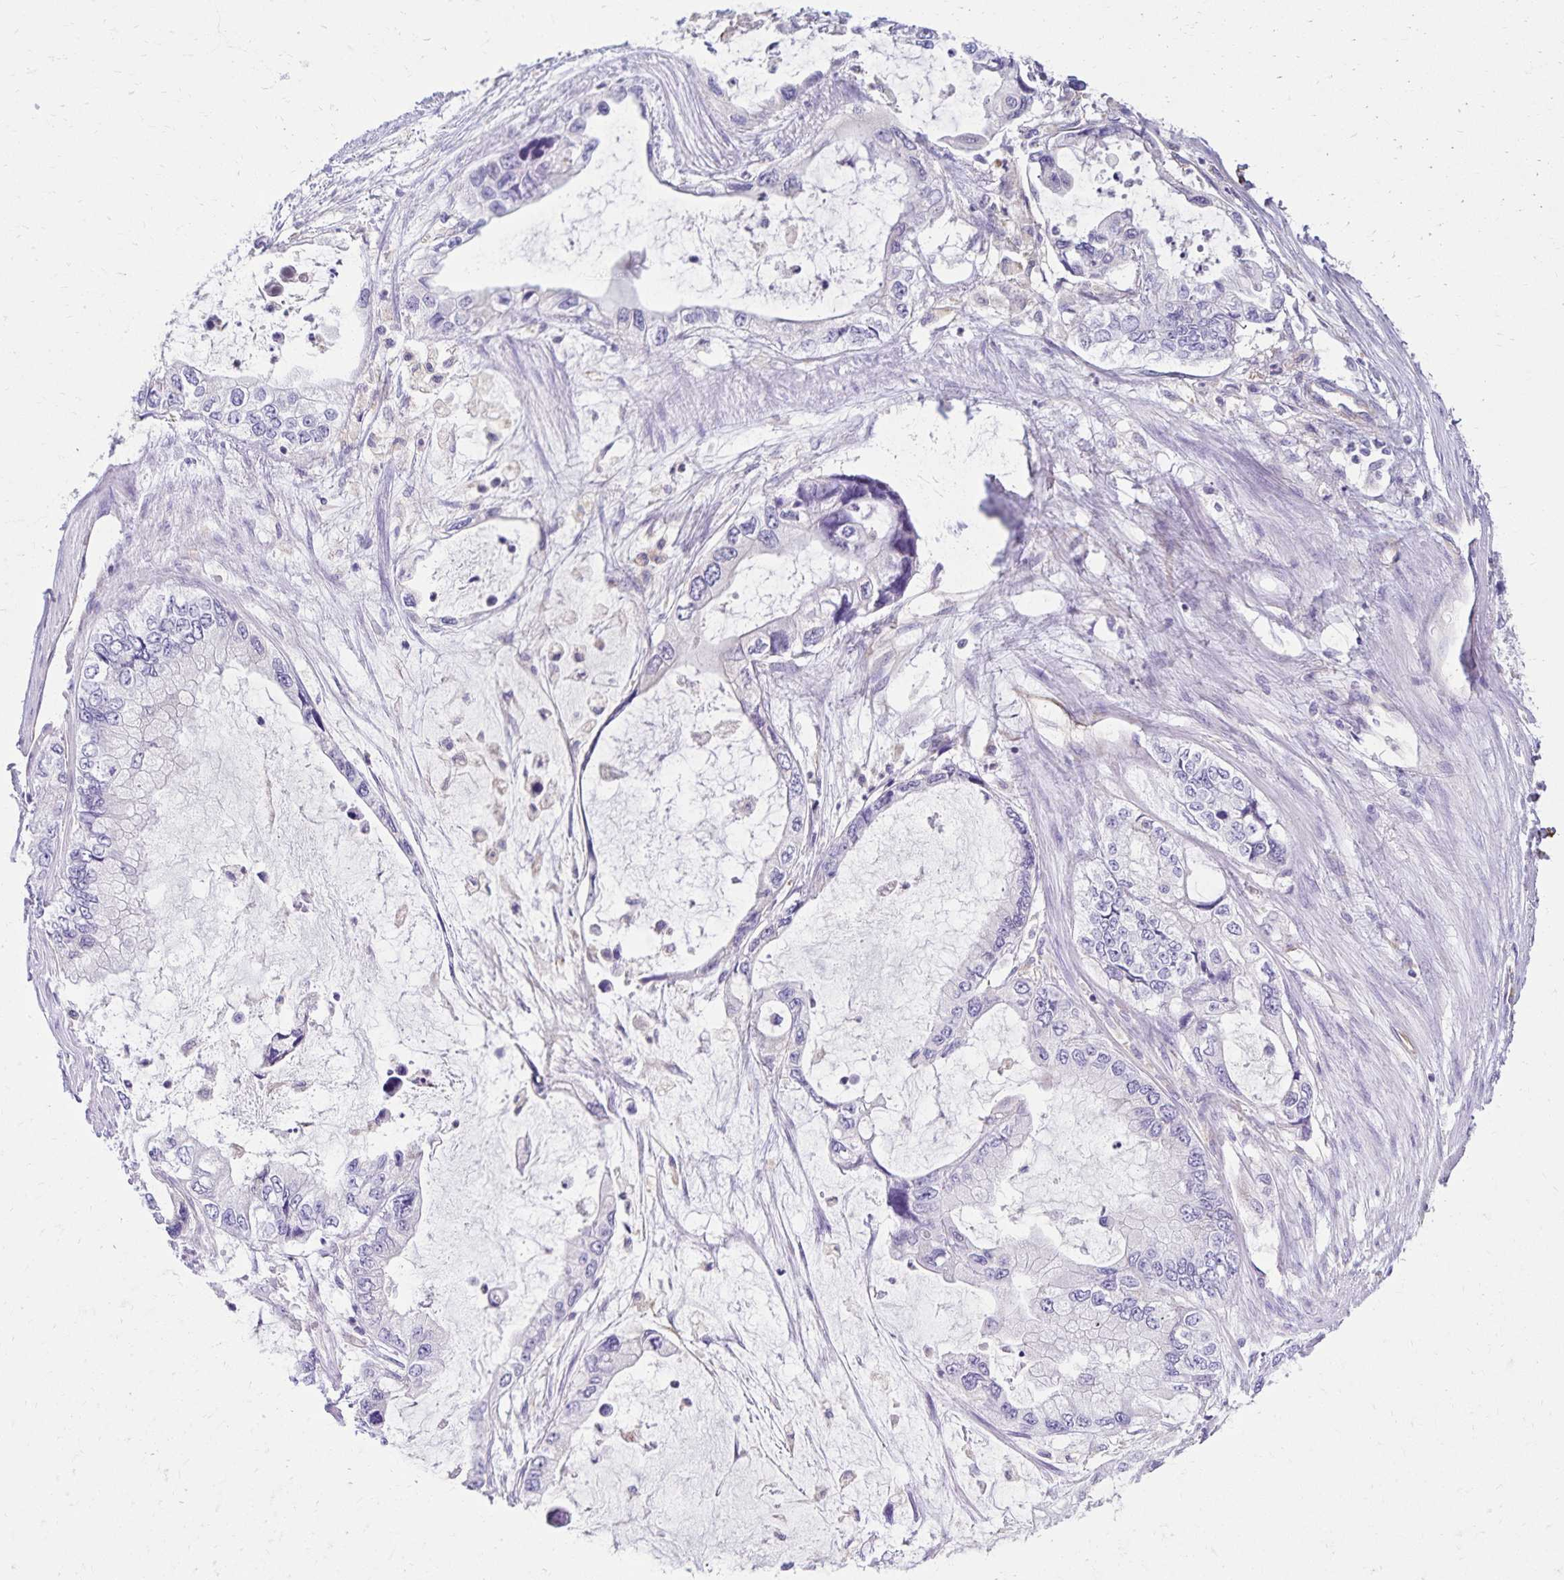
{"staining": {"intensity": "negative", "quantity": "none", "location": "none"}, "tissue": "stomach cancer", "cell_type": "Tumor cells", "image_type": "cancer", "snomed": [{"axis": "morphology", "description": "Adenocarcinoma, NOS"}, {"axis": "topography", "description": "Pancreas"}, {"axis": "topography", "description": "Stomach, upper"}, {"axis": "topography", "description": "Stomach"}], "caption": "The immunohistochemistry image has no significant expression in tumor cells of stomach cancer (adenocarcinoma) tissue.", "gene": "TRPV6", "patient": {"sex": "male", "age": 77}}